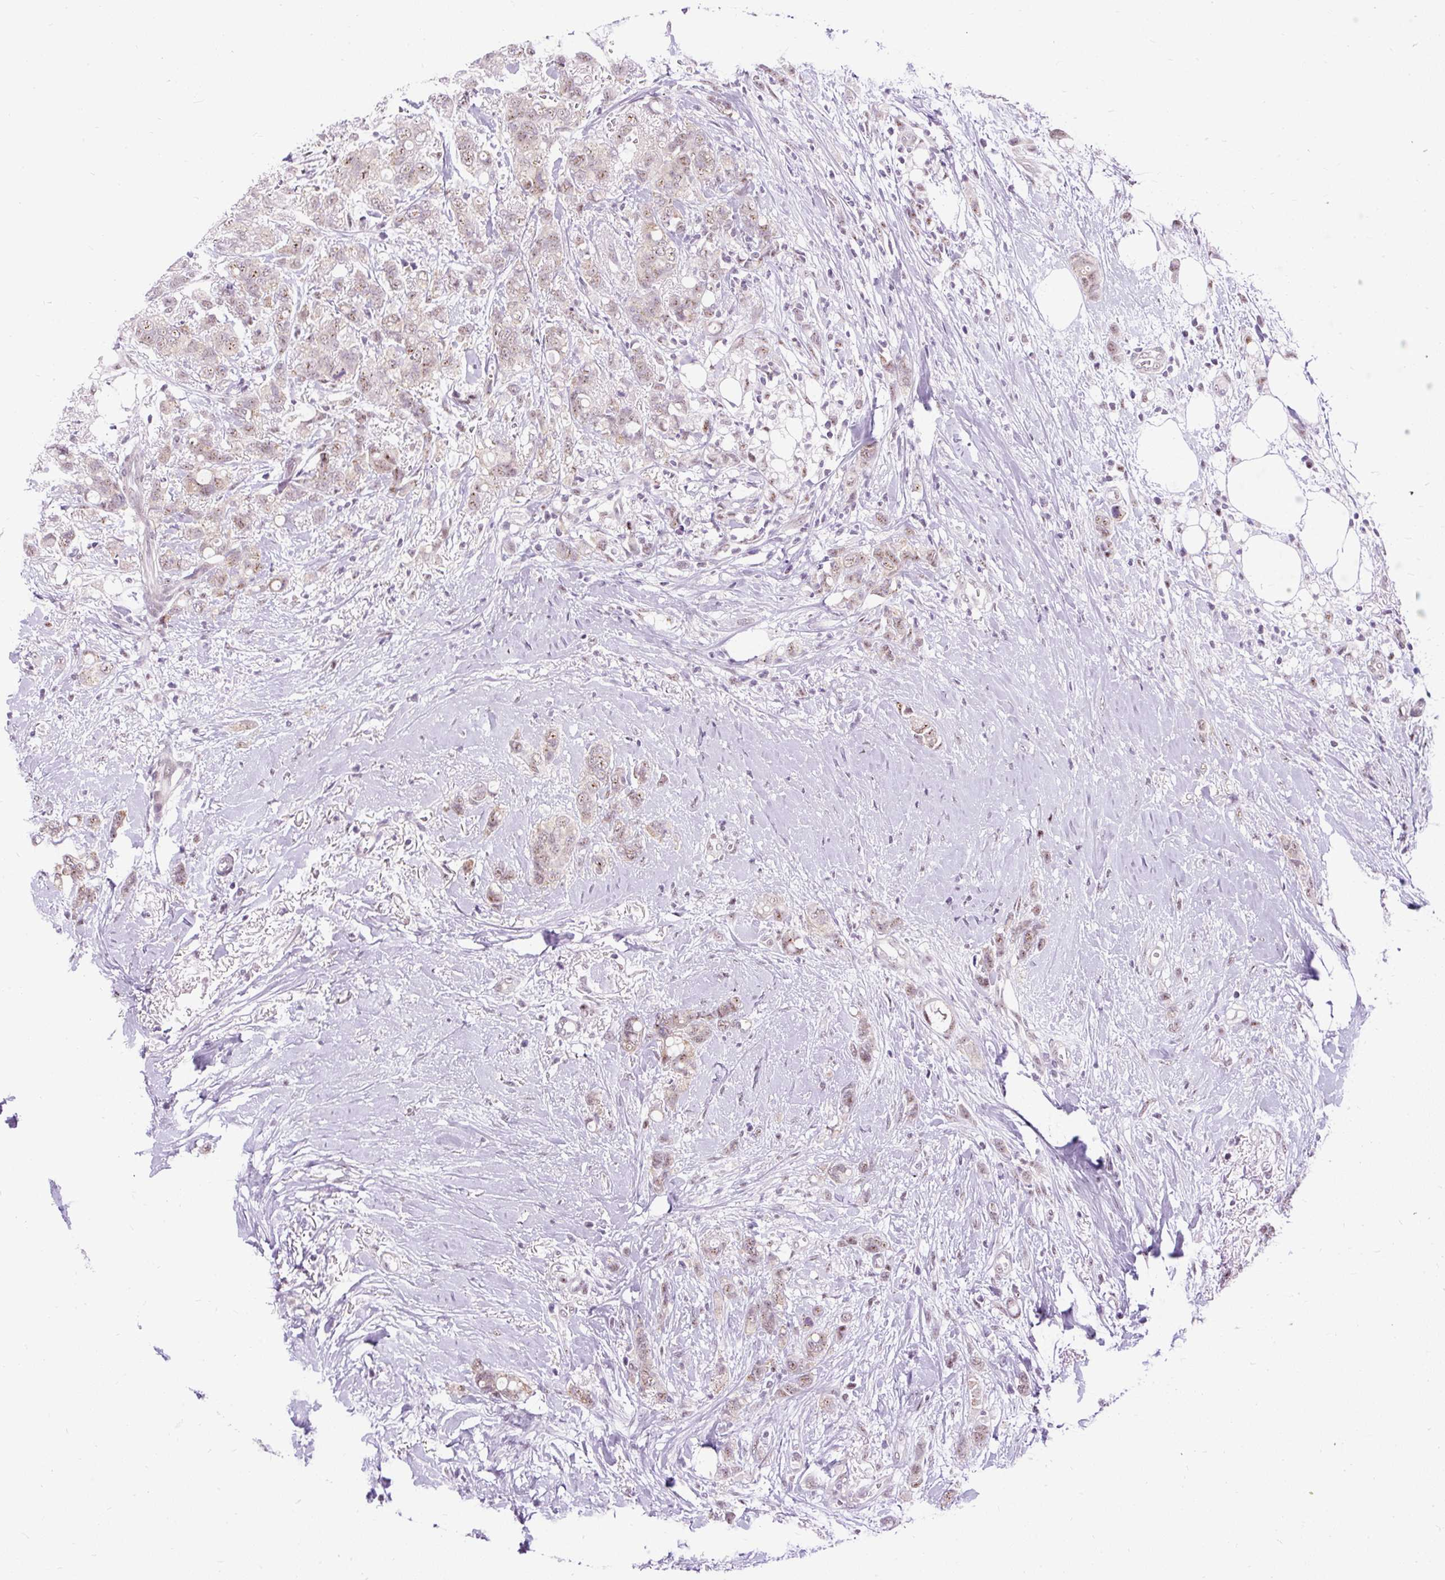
{"staining": {"intensity": "weak", "quantity": "25%-75%", "location": "nuclear"}, "tissue": "breast cancer", "cell_type": "Tumor cells", "image_type": "cancer", "snomed": [{"axis": "morphology", "description": "Lobular carcinoma"}, {"axis": "topography", "description": "Breast"}], "caption": "DAB (3,3'-diaminobenzidine) immunohistochemical staining of breast lobular carcinoma reveals weak nuclear protein staining in about 25%-75% of tumor cells.", "gene": "SMC5", "patient": {"sex": "female", "age": 91}}